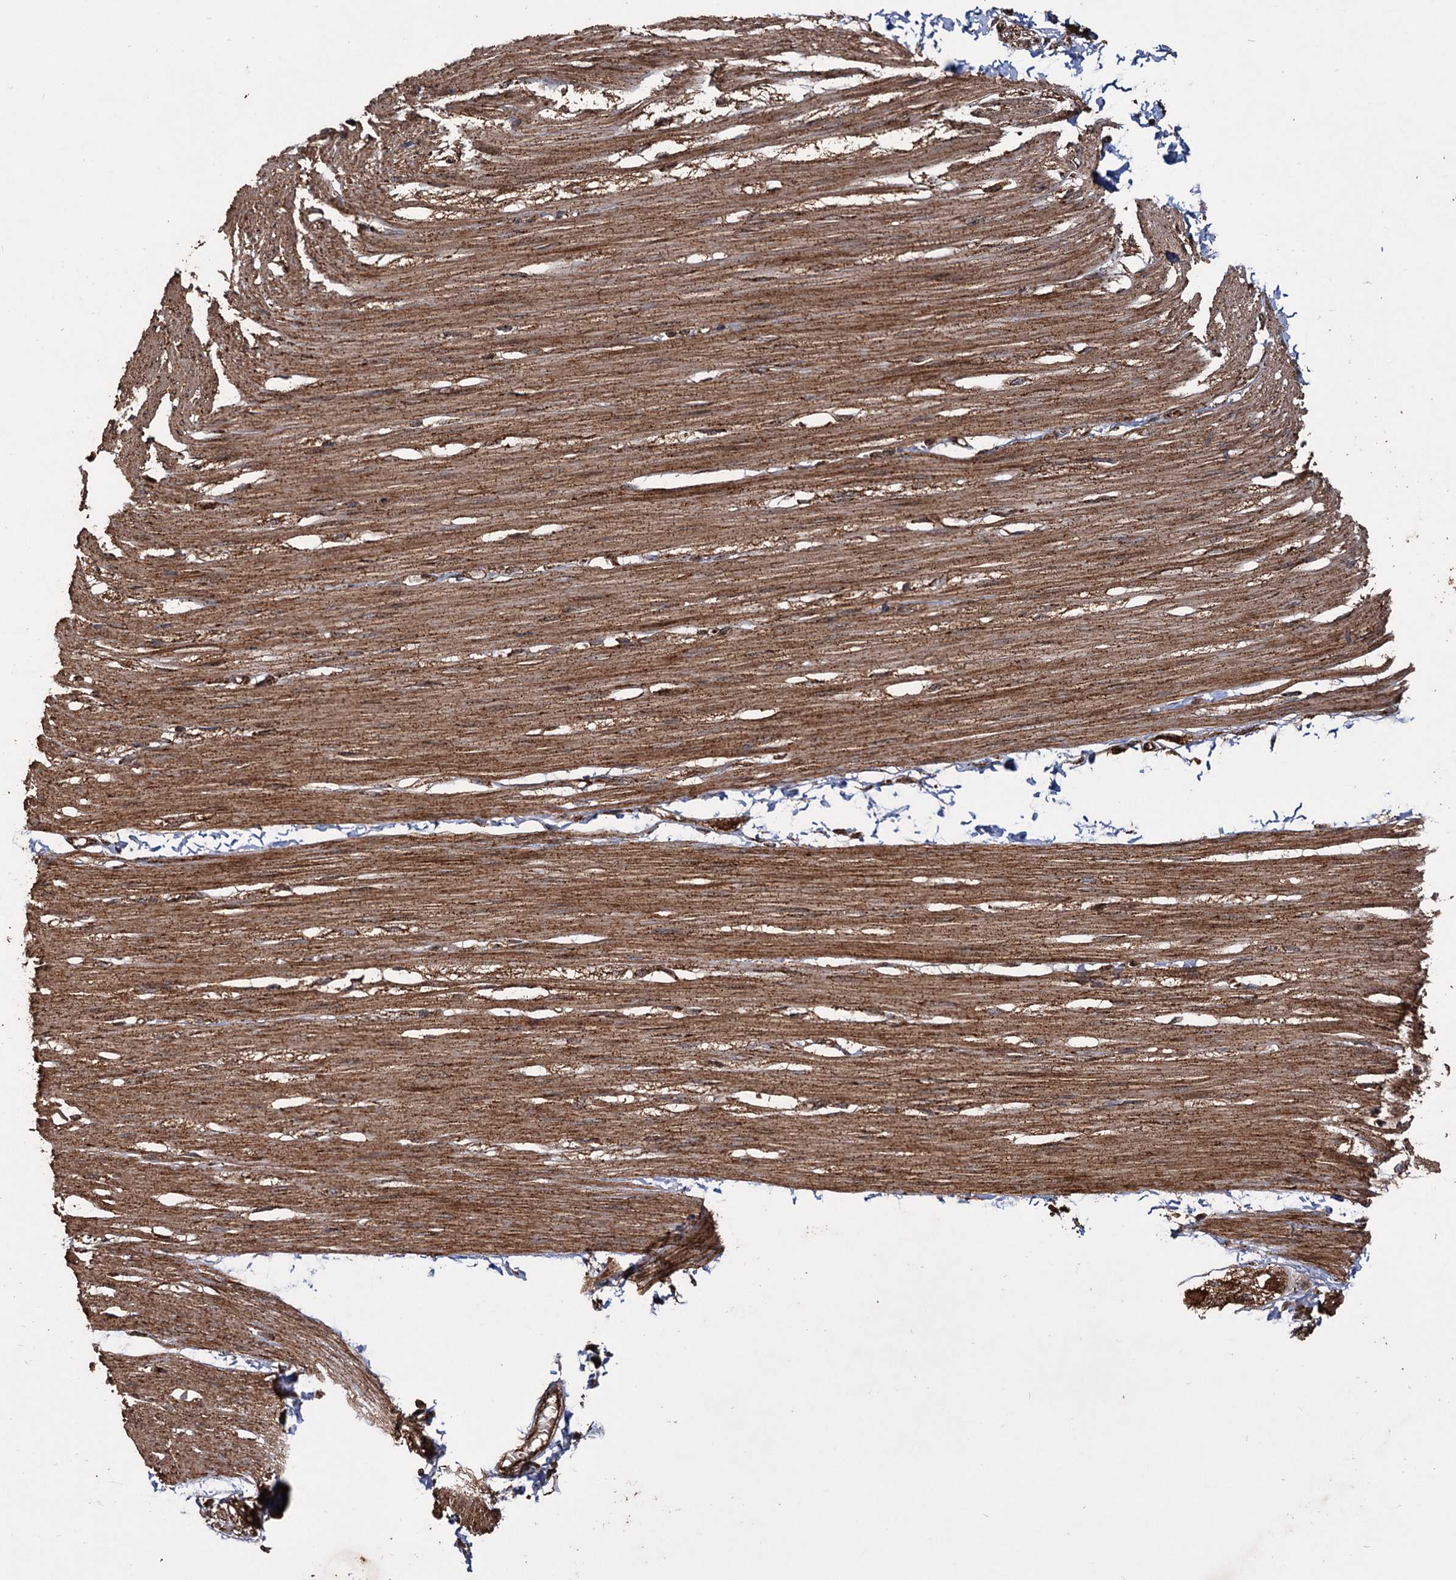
{"staining": {"intensity": "moderate", "quantity": ">75%", "location": "cytoplasmic/membranous"}, "tissue": "smooth muscle", "cell_type": "Smooth muscle cells", "image_type": "normal", "snomed": [{"axis": "morphology", "description": "Normal tissue, NOS"}, {"axis": "morphology", "description": "Adenocarcinoma, NOS"}, {"axis": "topography", "description": "Colon"}, {"axis": "topography", "description": "Peripheral nerve tissue"}], "caption": "Protein analysis of unremarkable smooth muscle displays moderate cytoplasmic/membranous positivity in approximately >75% of smooth muscle cells.", "gene": "IPO4", "patient": {"sex": "male", "age": 14}}